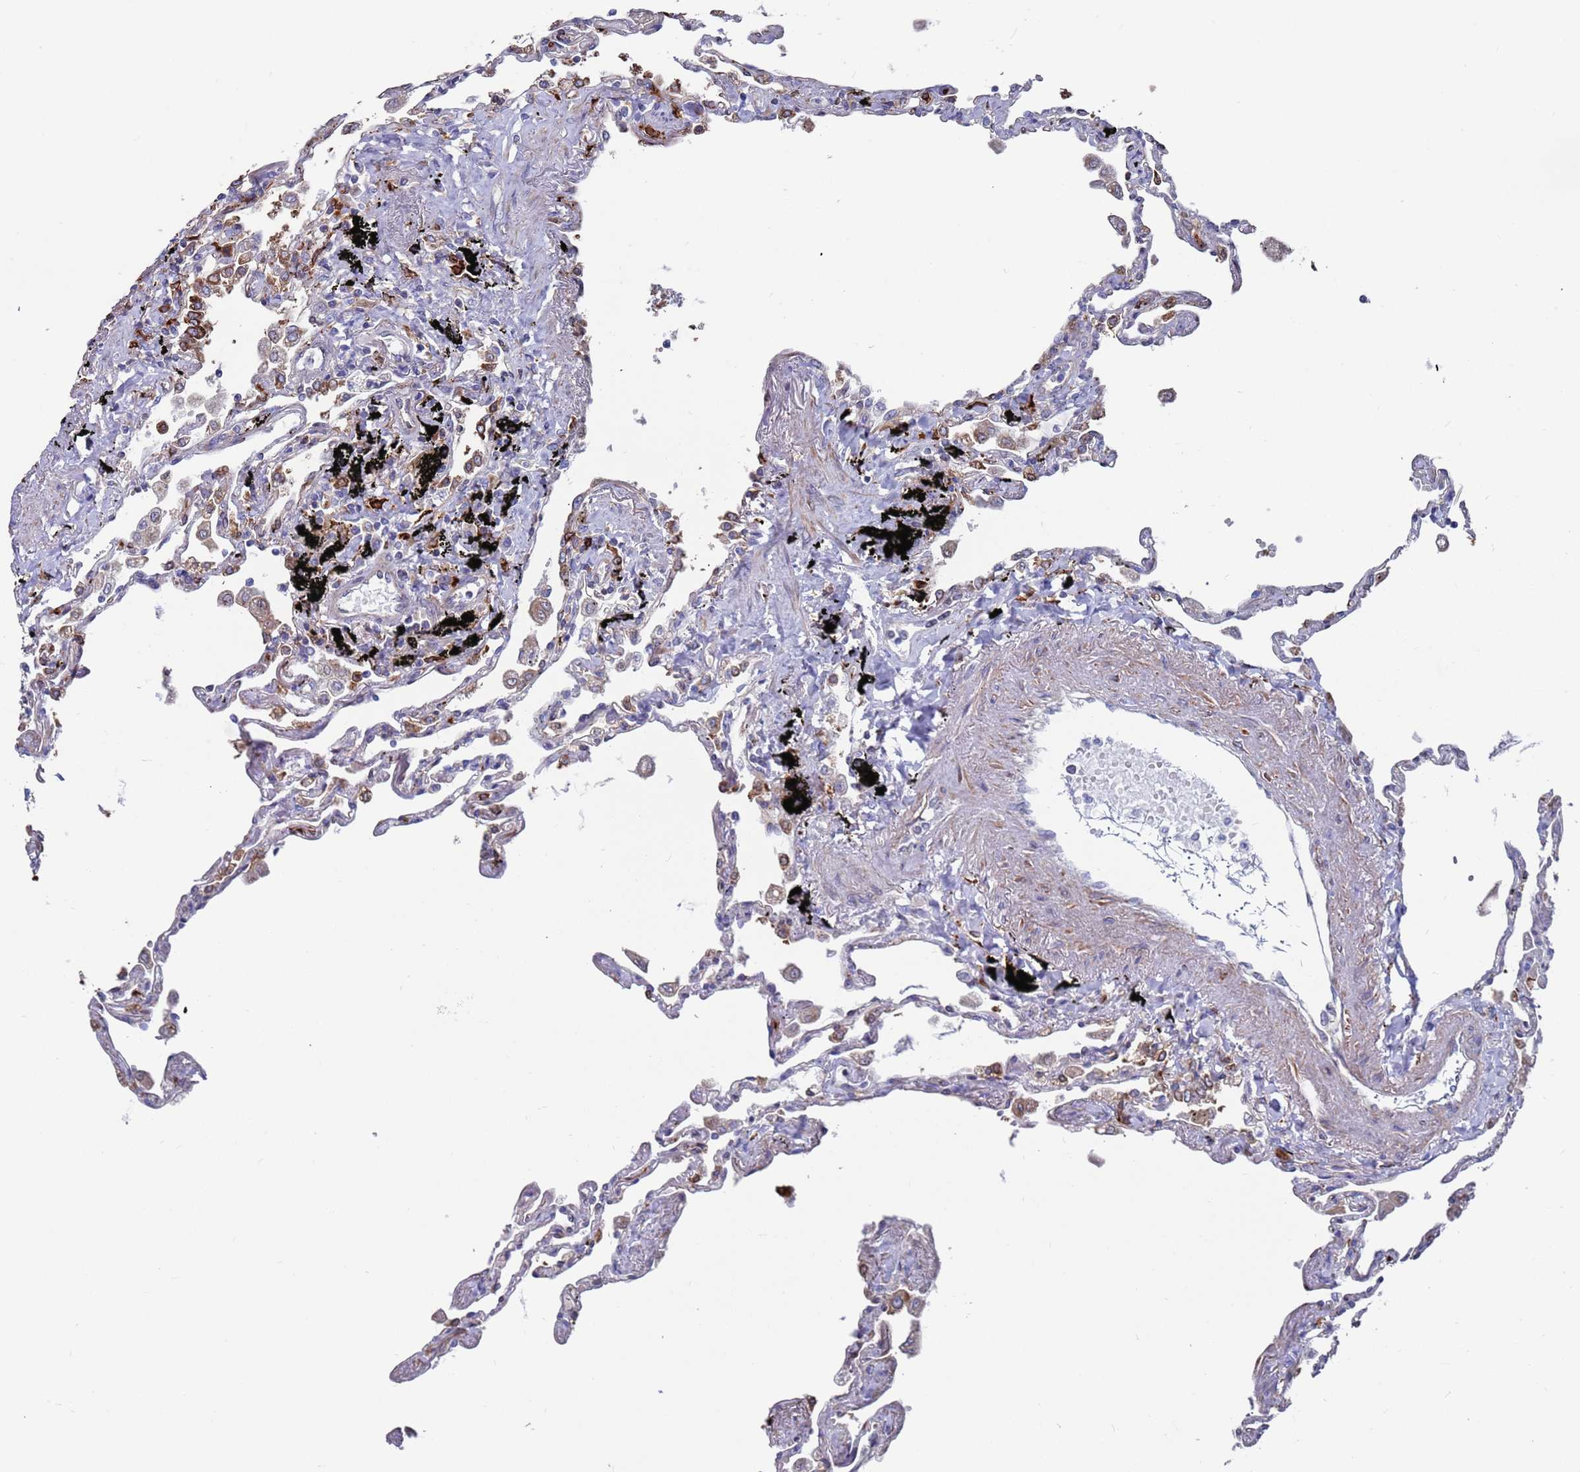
{"staining": {"intensity": "moderate", "quantity": "<25%", "location": "cytoplasmic/membranous"}, "tissue": "lung", "cell_type": "Alveolar cells", "image_type": "normal", "snomed": [{"axis": "morphology", "description": "Normal tissue, NOS"}, {"axis": "topography", "description": "Lung"}], "caption": "Lung stained for a protein (brown) exhibits moderate cytoplasmic/membranous positive positivity in approximately <25% of alveolar cells.", "gene": "GREB1L", "patient": {"sex": "female", "age": 67}}